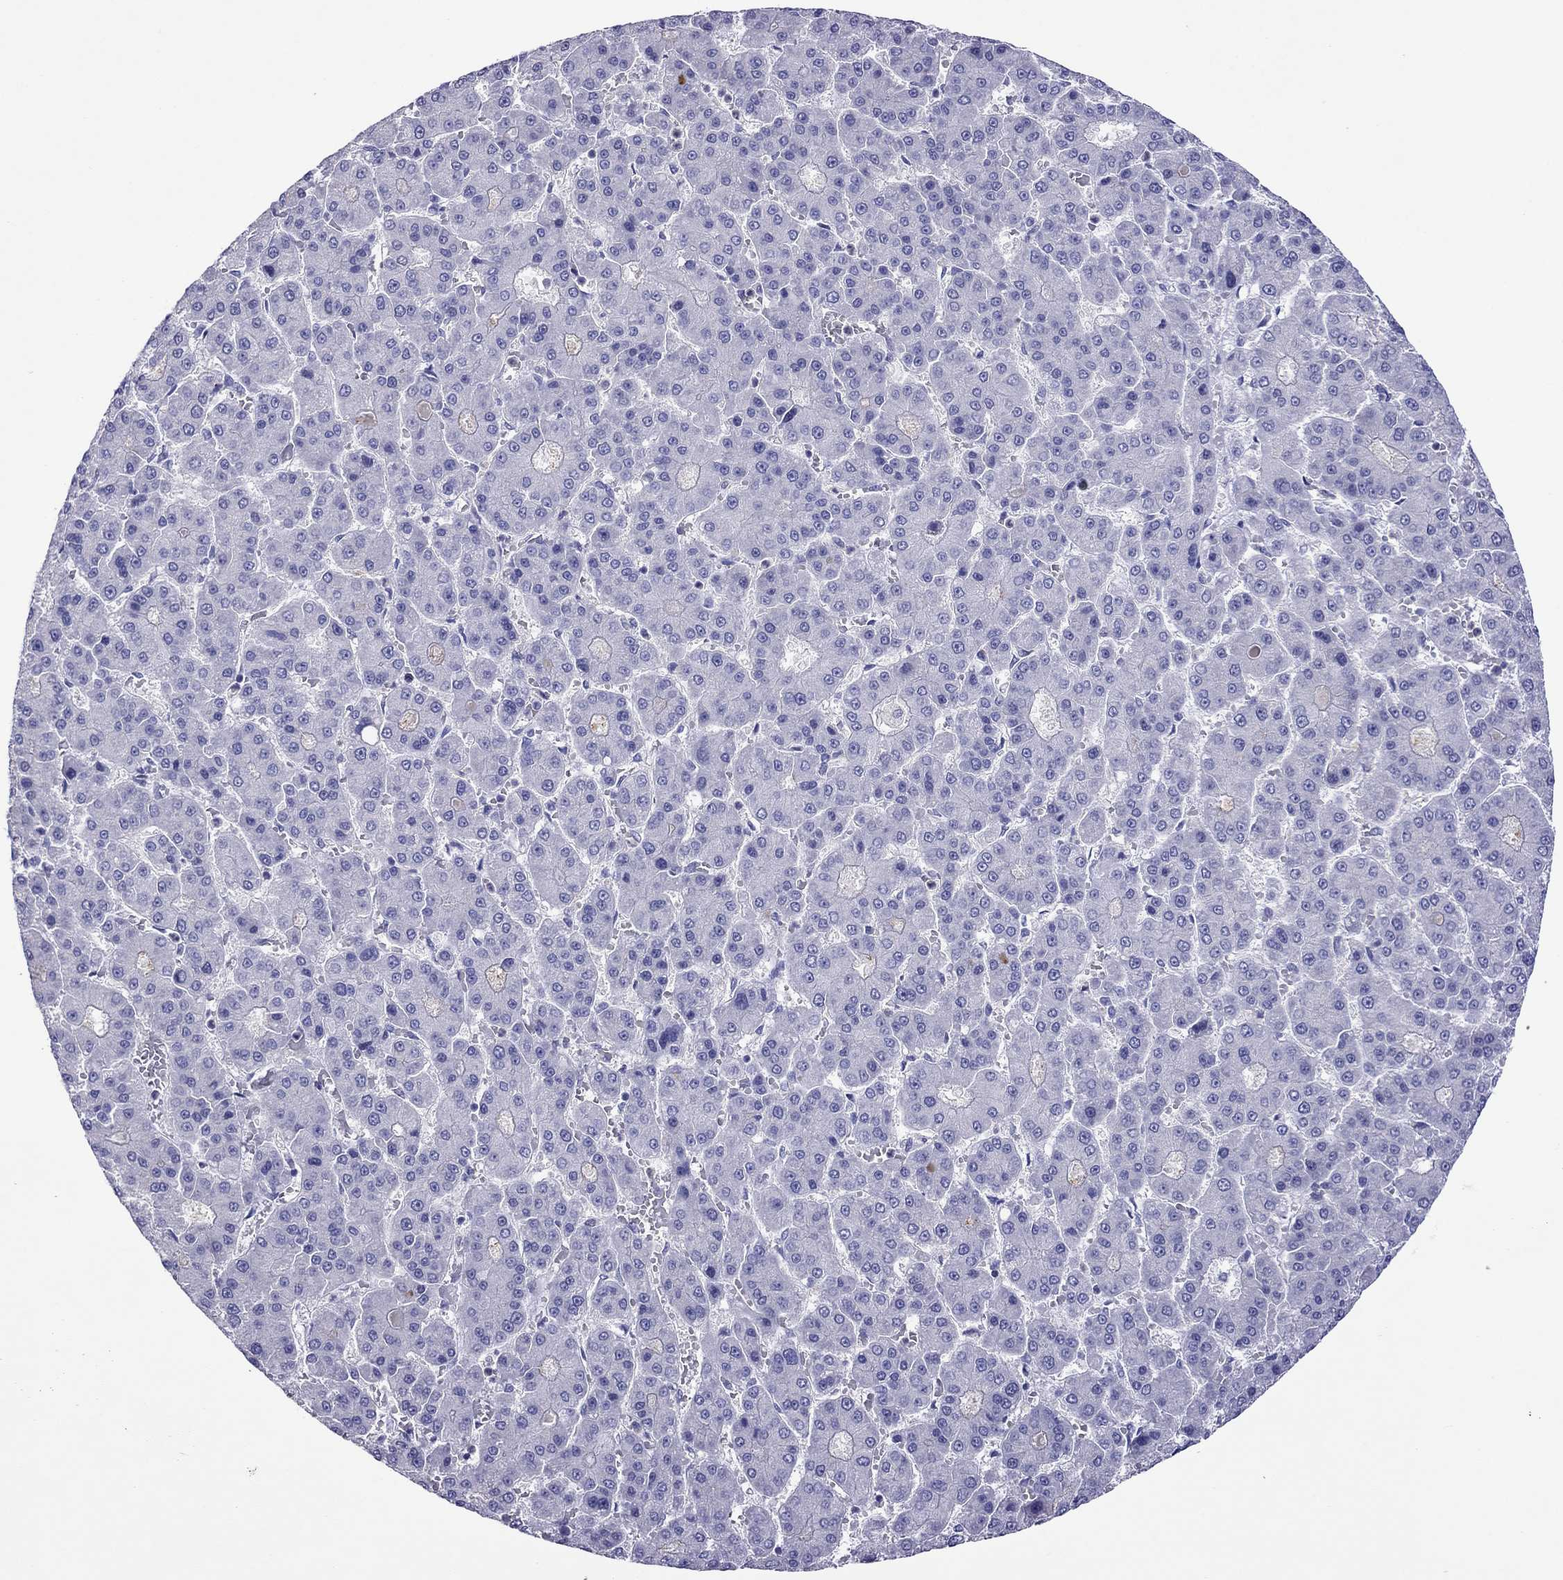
{"staining": {"intensity": "negative", "quantity": "none", "location": "none"}, "tissue": "liver cancer", "cell_type": "Tumor cells", "image_type": "cancer", "snomed": [{"axis": "morphology", "description": "Carcinoma, Hepatocellular, NOS"}, {"axis": "topography", "description": "Liver"}], "caption": "Histopathology image shows no significant protein staining in tumor cells of hepatocellular carcinoma (liver).", "gene": "MPZ", "patient": {"sex": "male", "age": 70}}